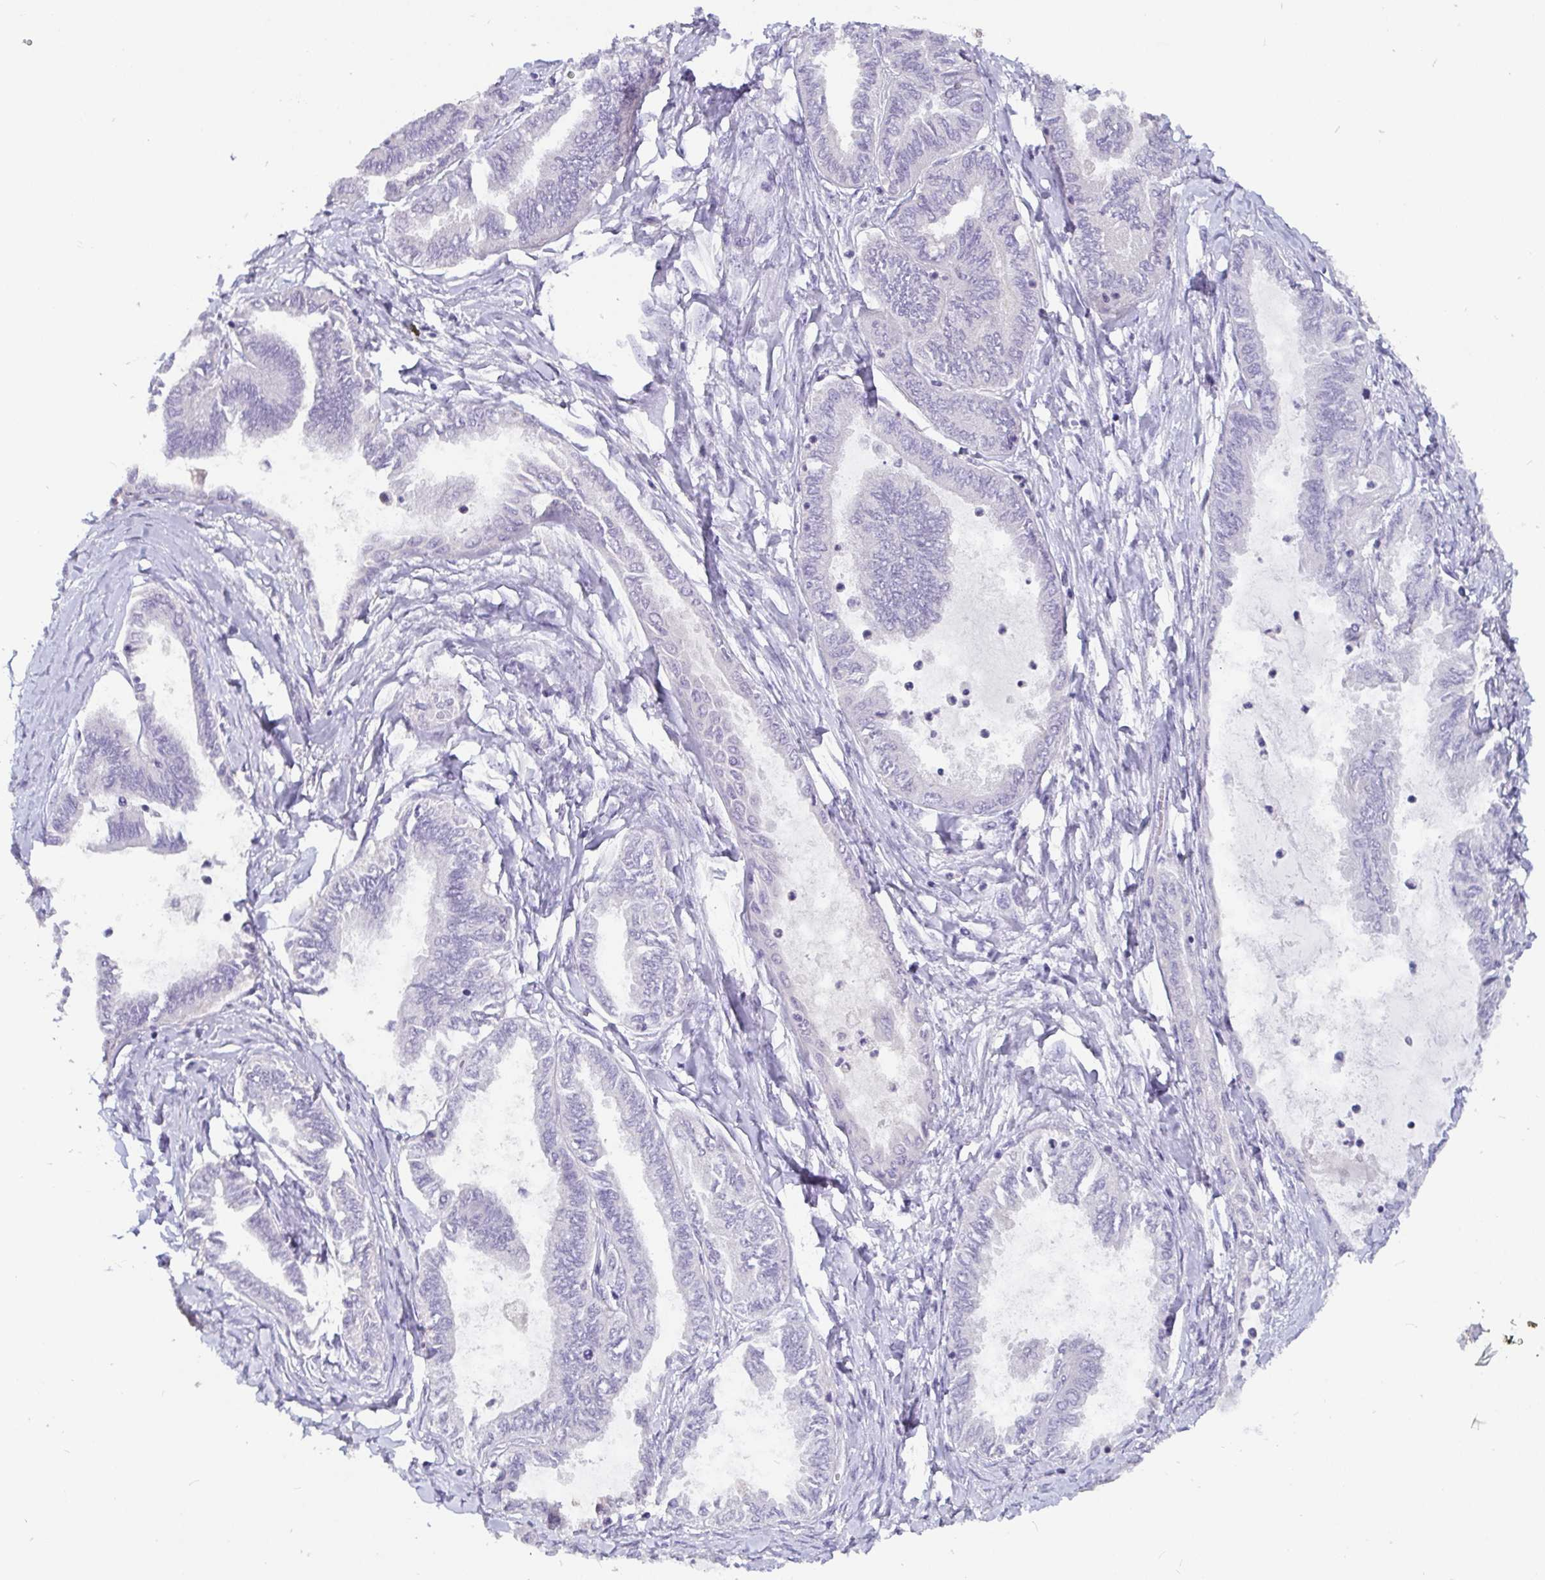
{"staining": {"intensity": "negative", "quantity": "none", "location": "none"}, "tissue": "ovarian cancer", "cell_type": "Tumor cells", "image_type": "cancer", "snomed": [{"axis": "morphology", "description": "Carcinoma, endometroid"}, {"axis": "topography", "description": "Ovary"}], "caption": "Tumor cells are negative for protein expression in human ovarian cancer. (Brightfield microscopy of DAB IHC at high magnification).", "gene": "ADAMTS6", "patient": {"sex": "female", "age": 70}}